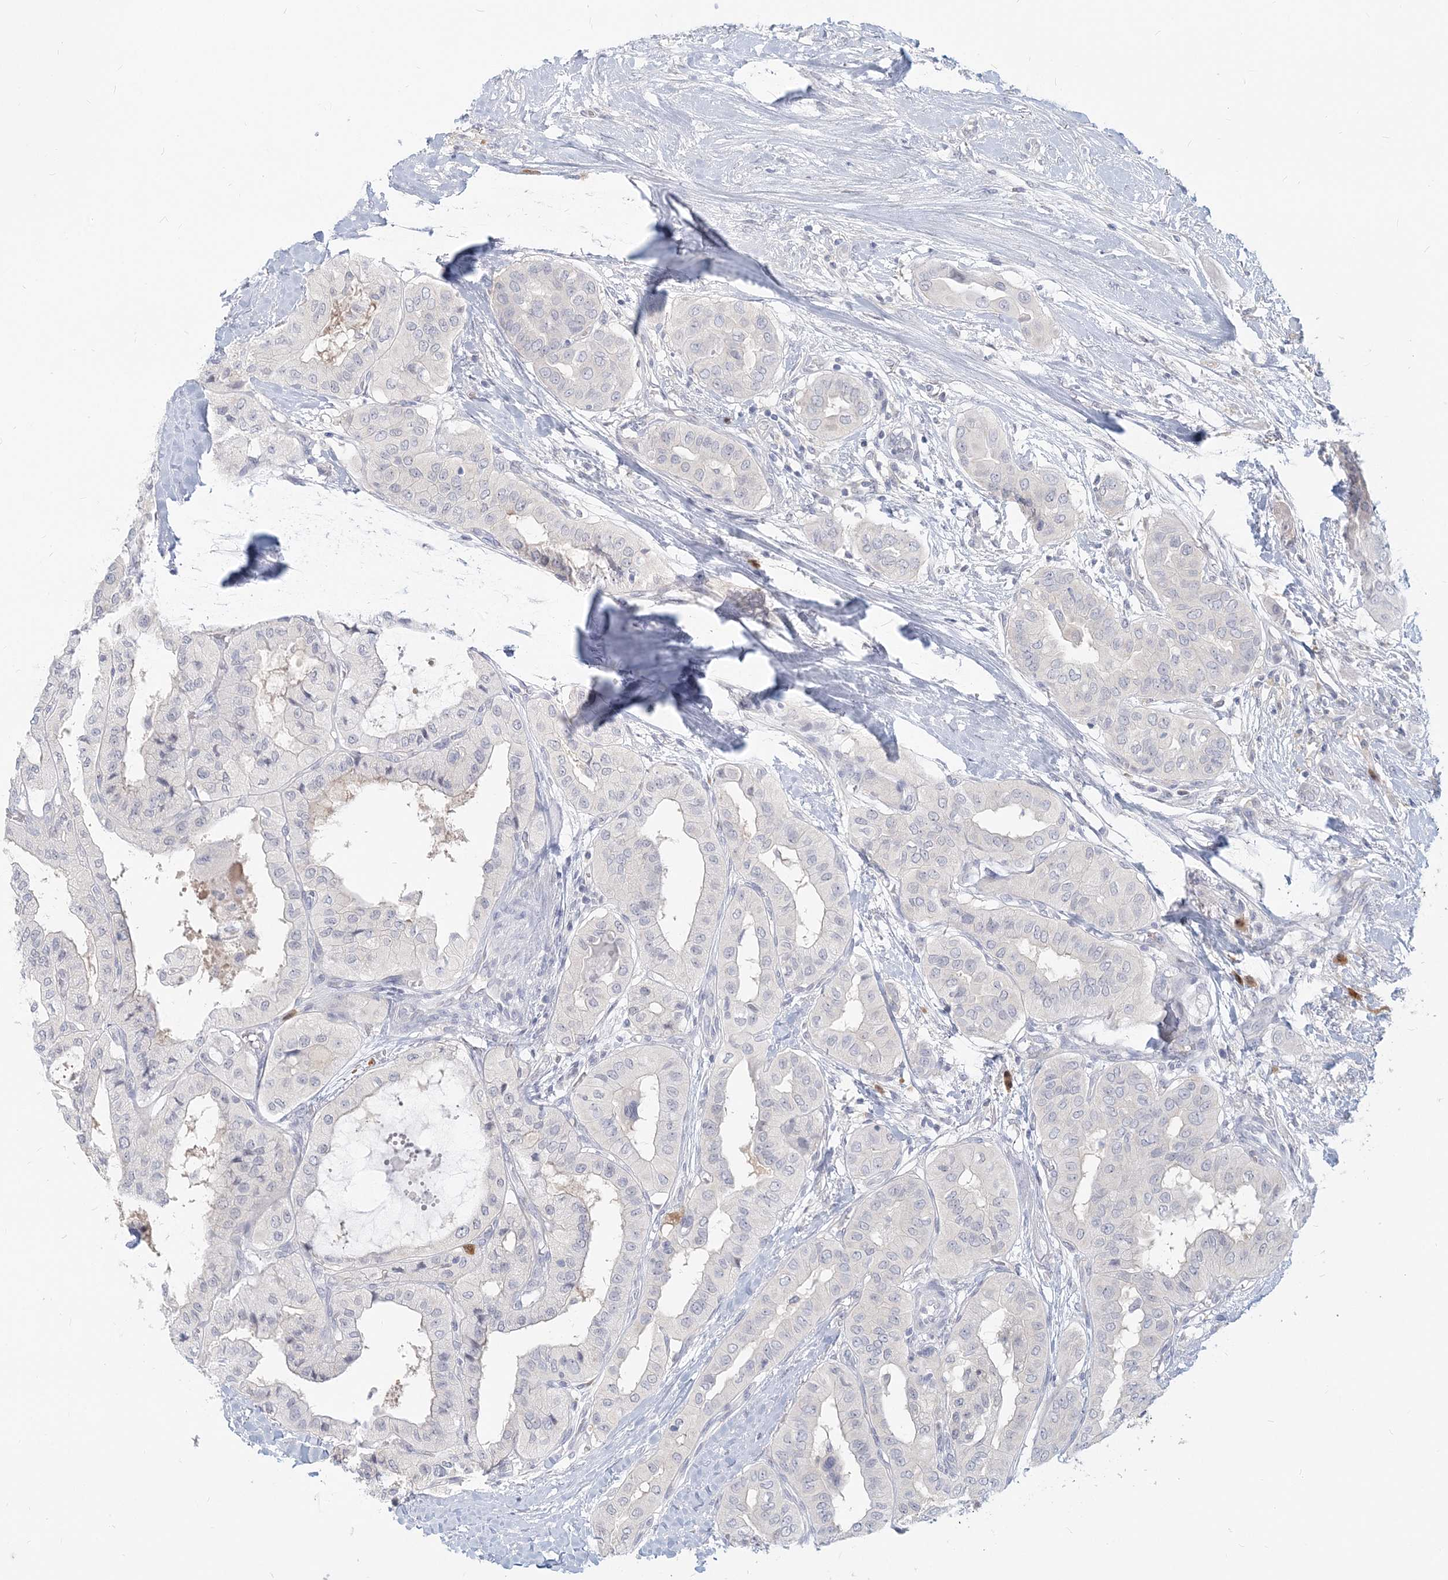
{"staining": {"intensity": "negative", "quantity": "none", "location": "none"}, "tissue": "thyroid cancer", "cell_type": "Tumor cells", "image_type": "cancer", "snomed": [{"axis": "morphology", "description": "Papillary adenocarcinoma, NOS"}, {"axis": "topography", "description": "Thyroid gland"}], "caption": "A histopathology image of thyroid cancer stained for a protein demonstrates no brown staining in tumor cells.", "gene": "GMPPA", "patient": {"sex": "female", "age": 59}}